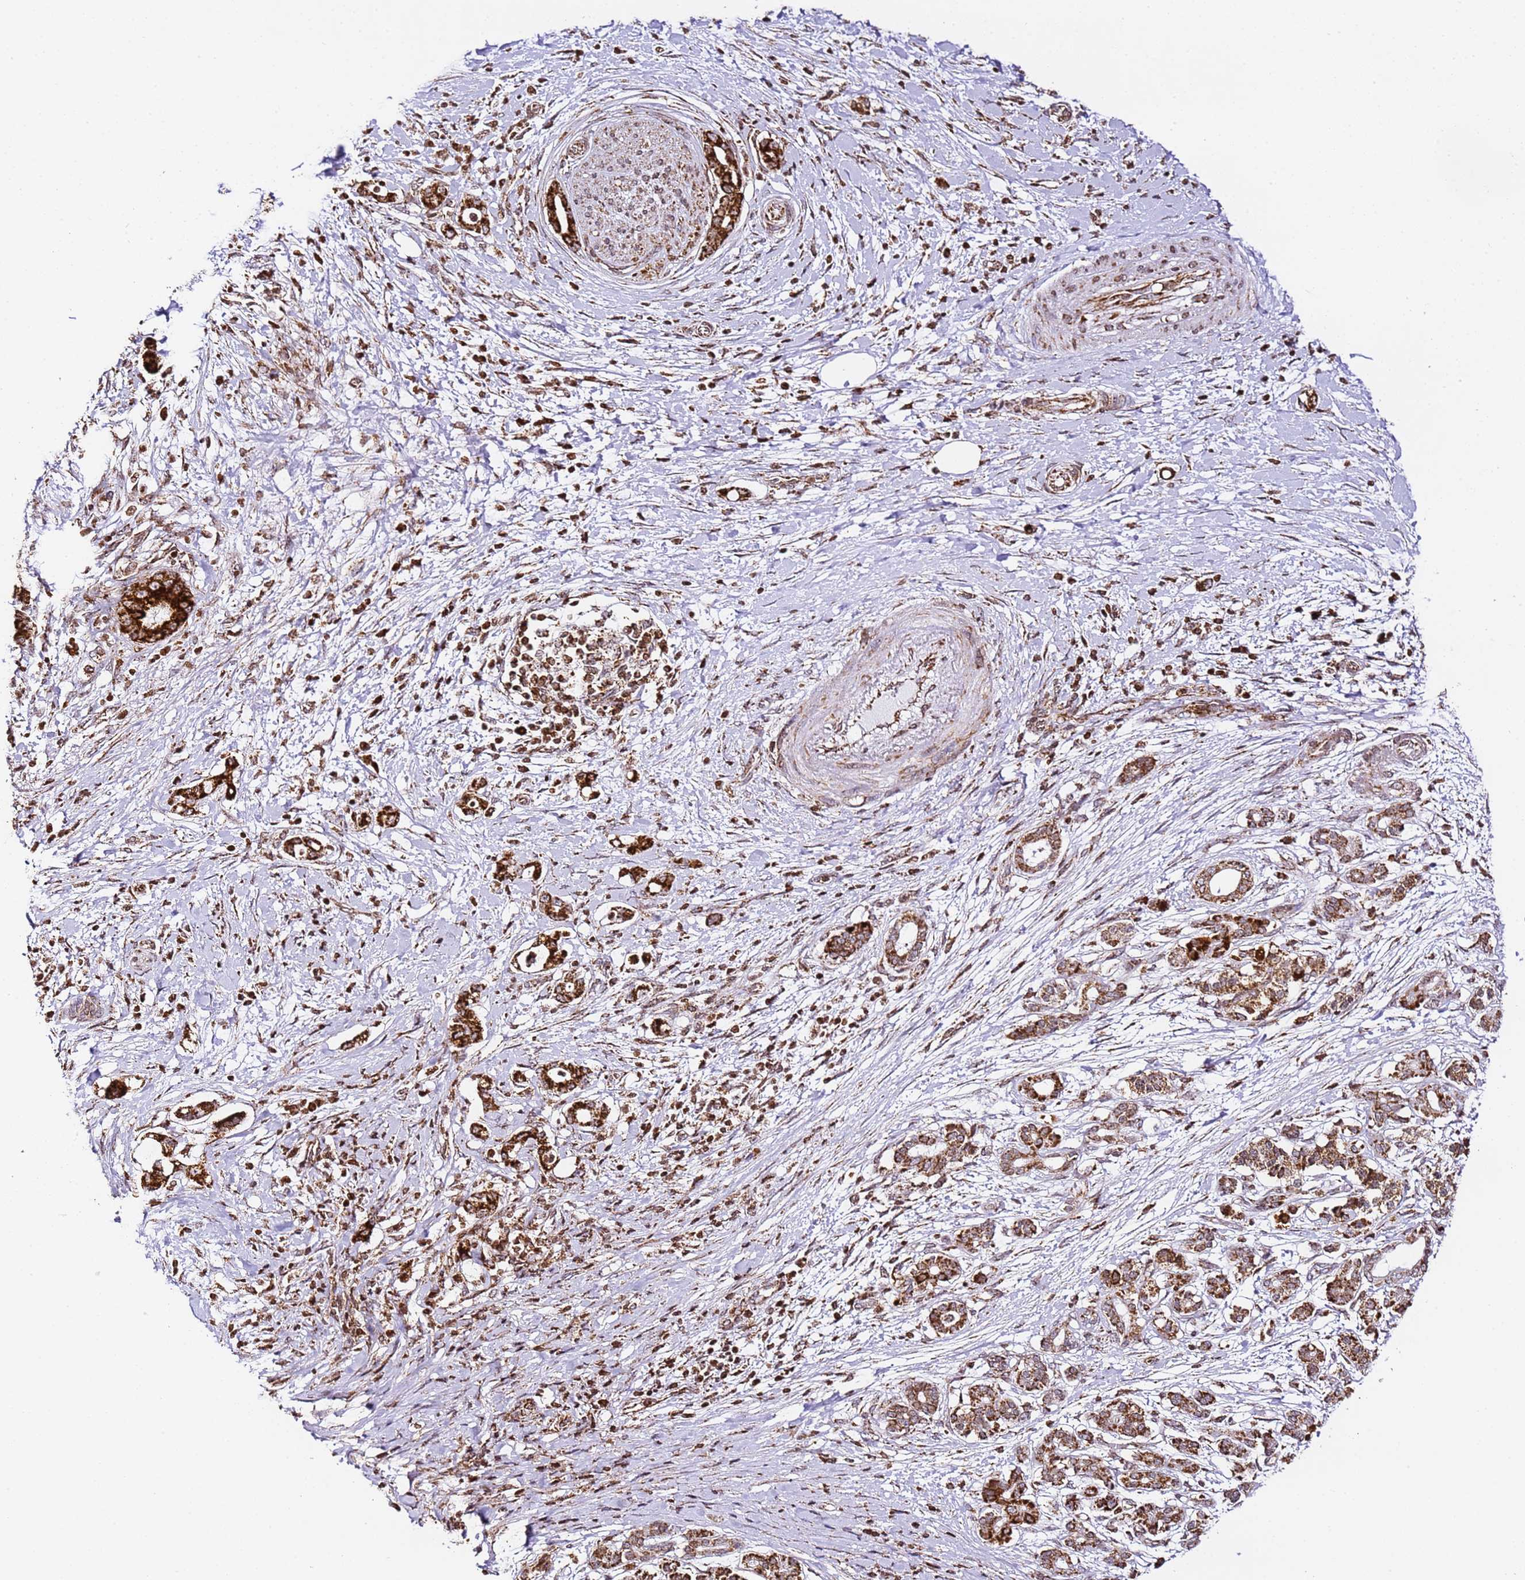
{"staining": {"intensity": "strong", "quantity": ">75%", "location": "cytoplasmic/membranous"}, "tissue": "pancreatic cancer", "cell_type": "Tumor cells", "image_type": "cancer", "snomed": [{"axis": "morphology", "description": "Adenocarcinoma, NOS"}, {"axis": "topography", "description": "Pancreas"}], "caption": "This is an image of immunohistochemistry (IHC) staining of pancreatic cancer (adenocarcinoma), which shows strong staining in the cytoplasmic/membranous of tumor cells.", "gene": "HSPE1", "patient": {"sex": "female", "age": 55}}